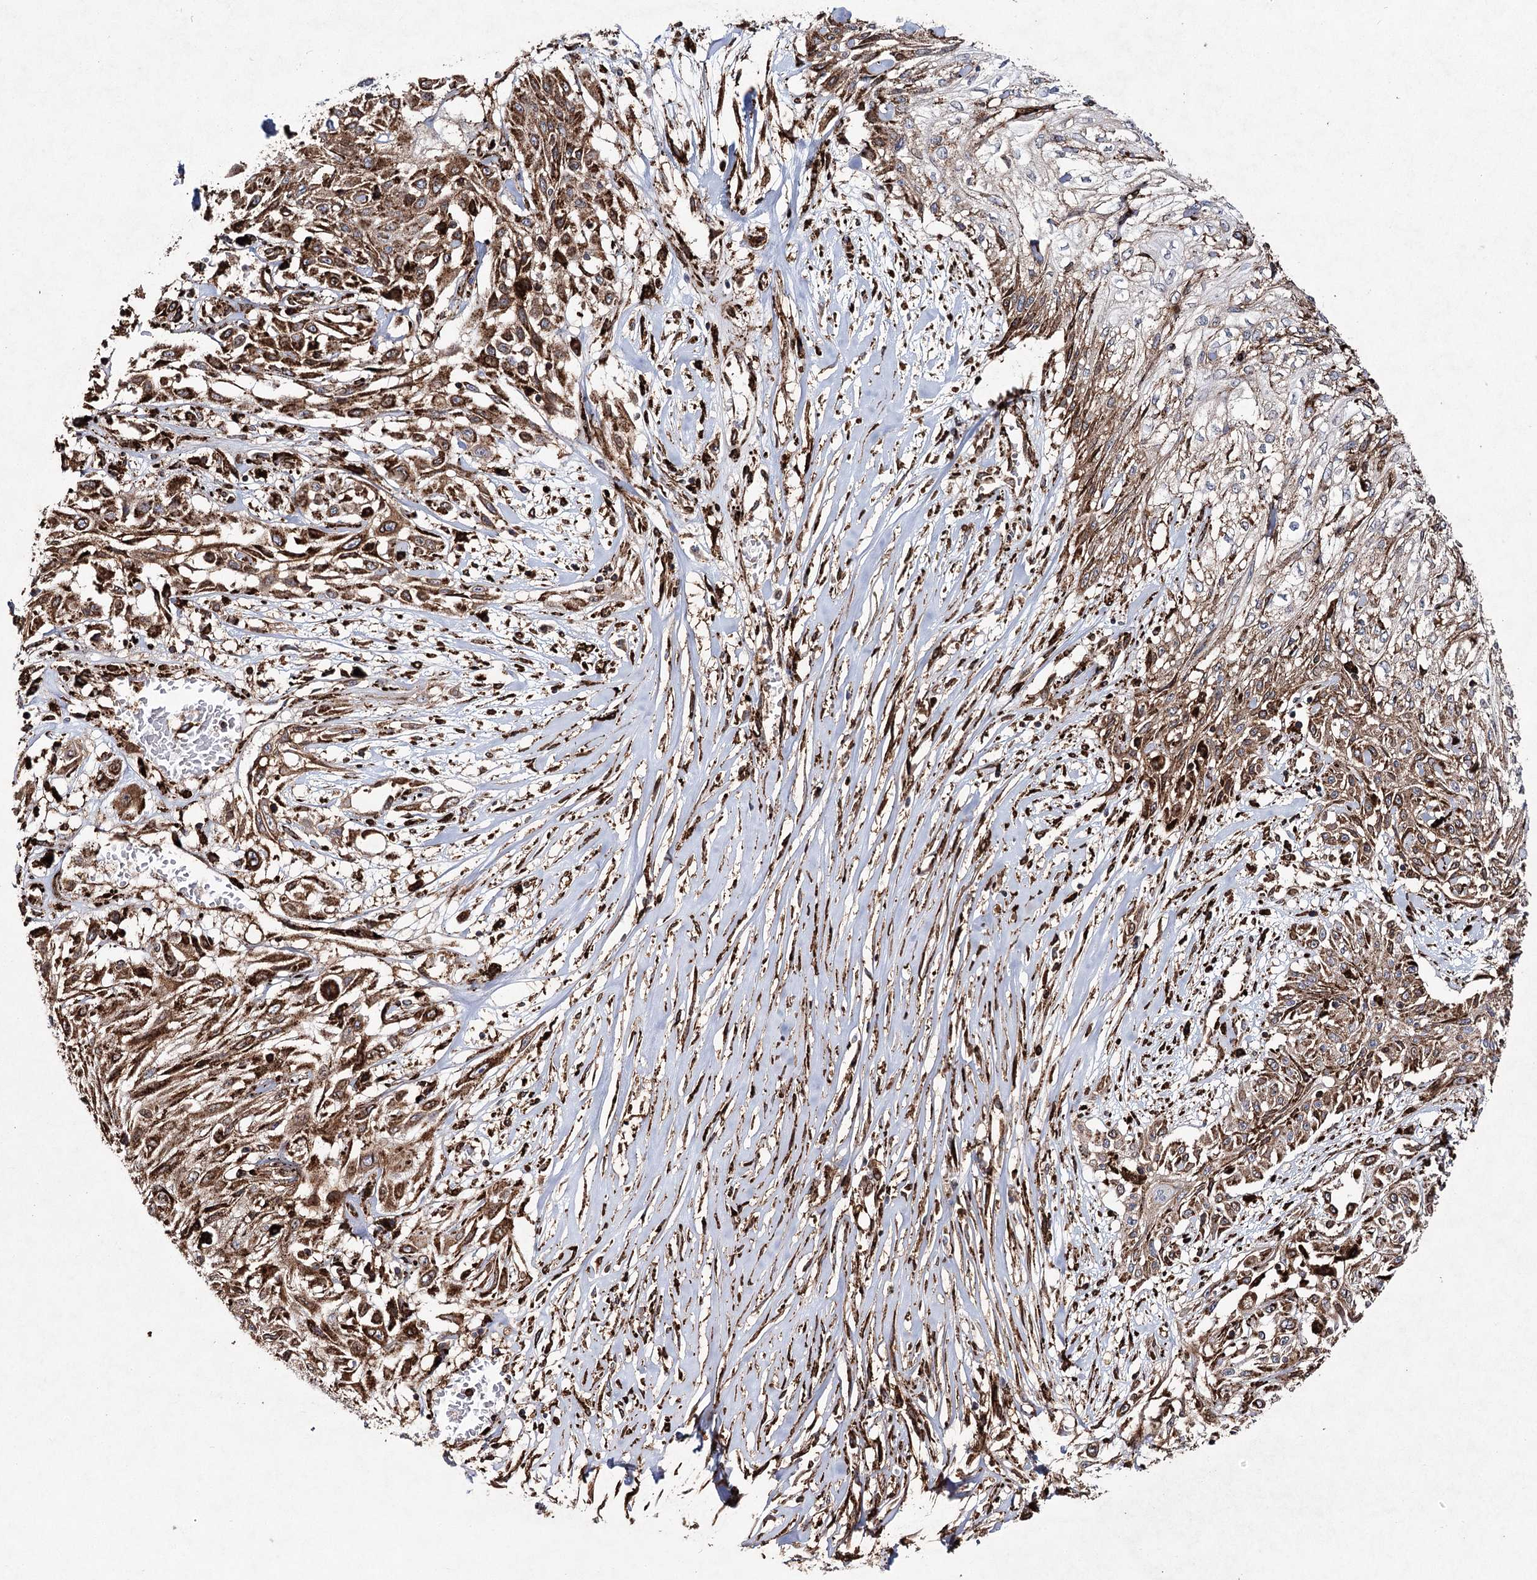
{"staining": {"intensity": "moderate", "quantity": ">75%", "location": "cytoplasmic/membranous"}, "tissue": "skin cancer", "cell_type": "Tumor cells", "image_type": "cancer", "snomed": [{"axis": "morphology", "description": "Squamous cell carcinoma, NOS"}, {"axis": "morphology", "description": "Squamous cell carcinoma, metastatic, NOS"}, {"axis": "topography", "description": "Skin"}, {"axis": "topography", "description": "Lymph node"}], "caption": "Immunohistochemical staining of human skin metastatic squamous cell carcinoma exhibits medium levels of moderate cytoplasmic/membranous expression in about >75% of tumor cells.", "gene": "DCUN1D4", "patient": {"sex": "male", "age": 75}}